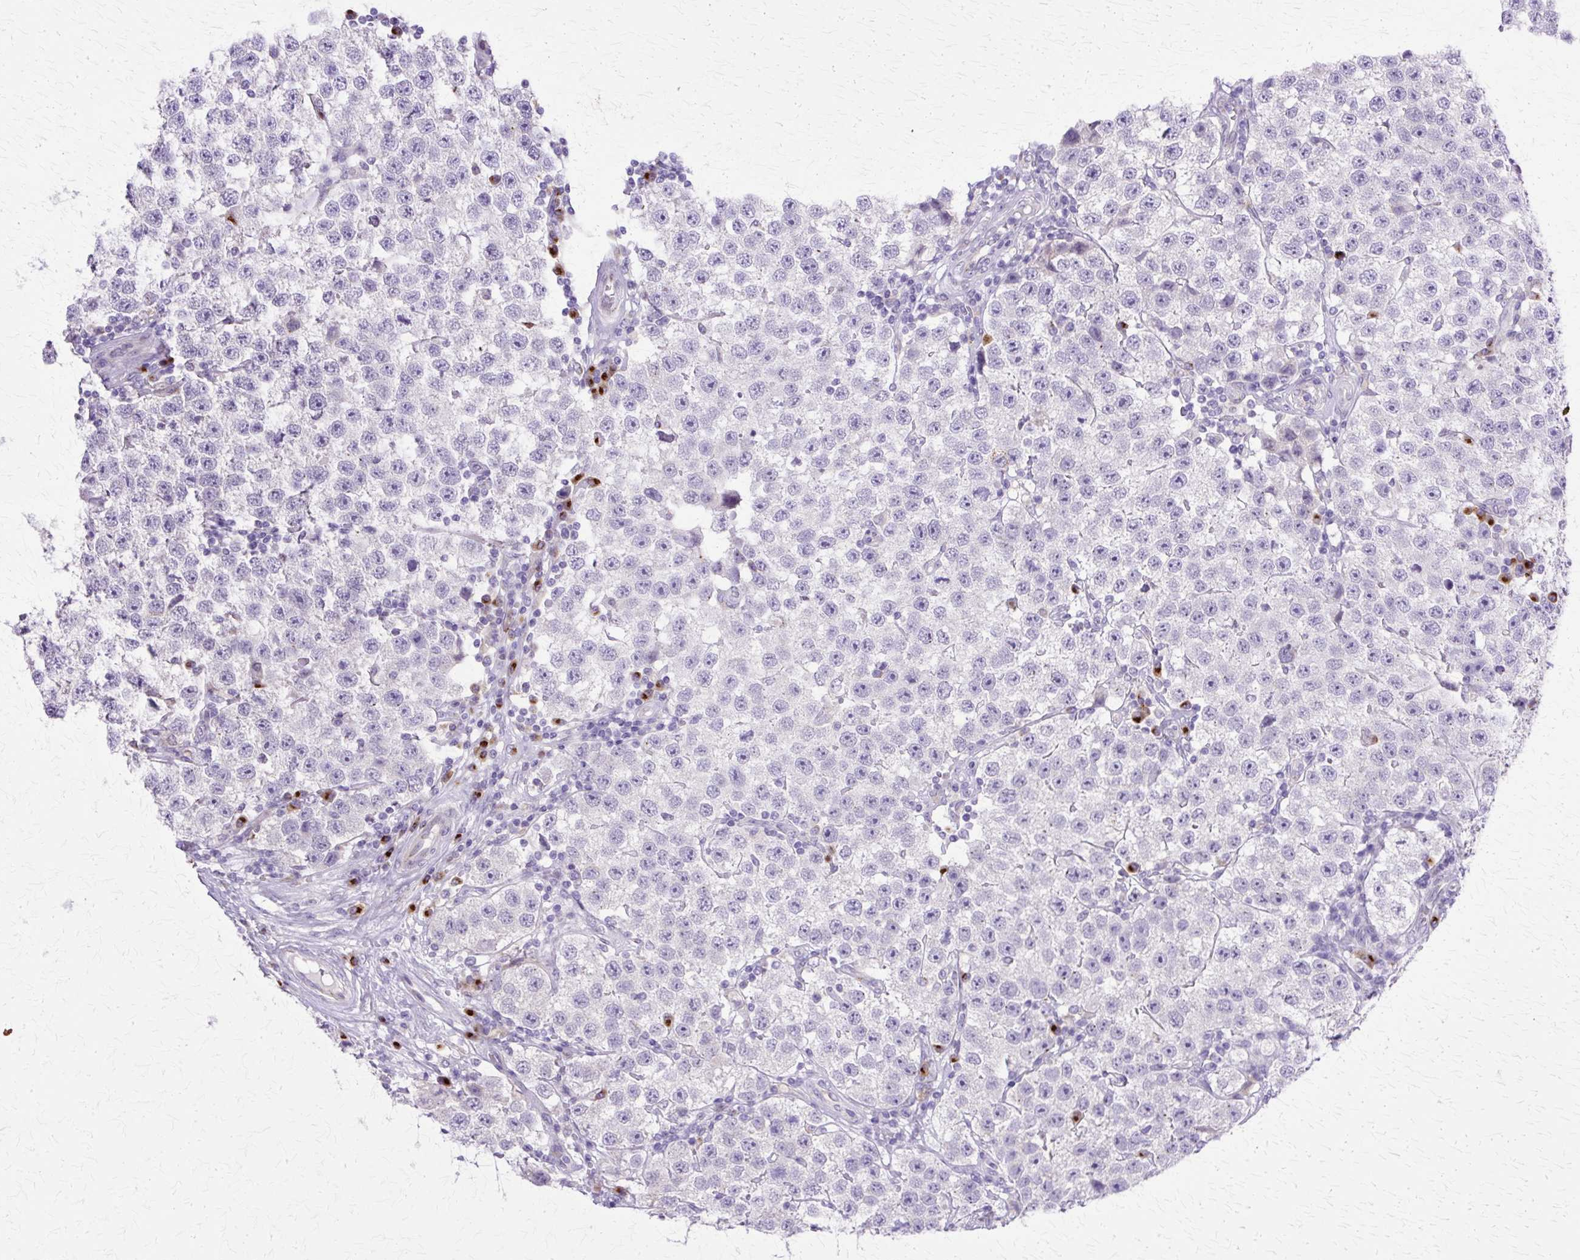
{"staining": {"intensity": "negative", "quantity": "none", "location": "none"}, "tissue": "testis cancer", "cell_type": "Tumor cells", "image_type": "cancer", "snomed": [{"axis": "morphology", "description": "Seminoma, NOS"}, {"axis": "topography", "description": "Testis"}], "caption": "This photomicrograph is of testis seminoma stained with IHC to label a protein in brown with the nuclei are counter-stained blue. There is no expression in tumor cells.", "gene": "TBC1D3G", "patient": {"sex": "male", "age": 34}}